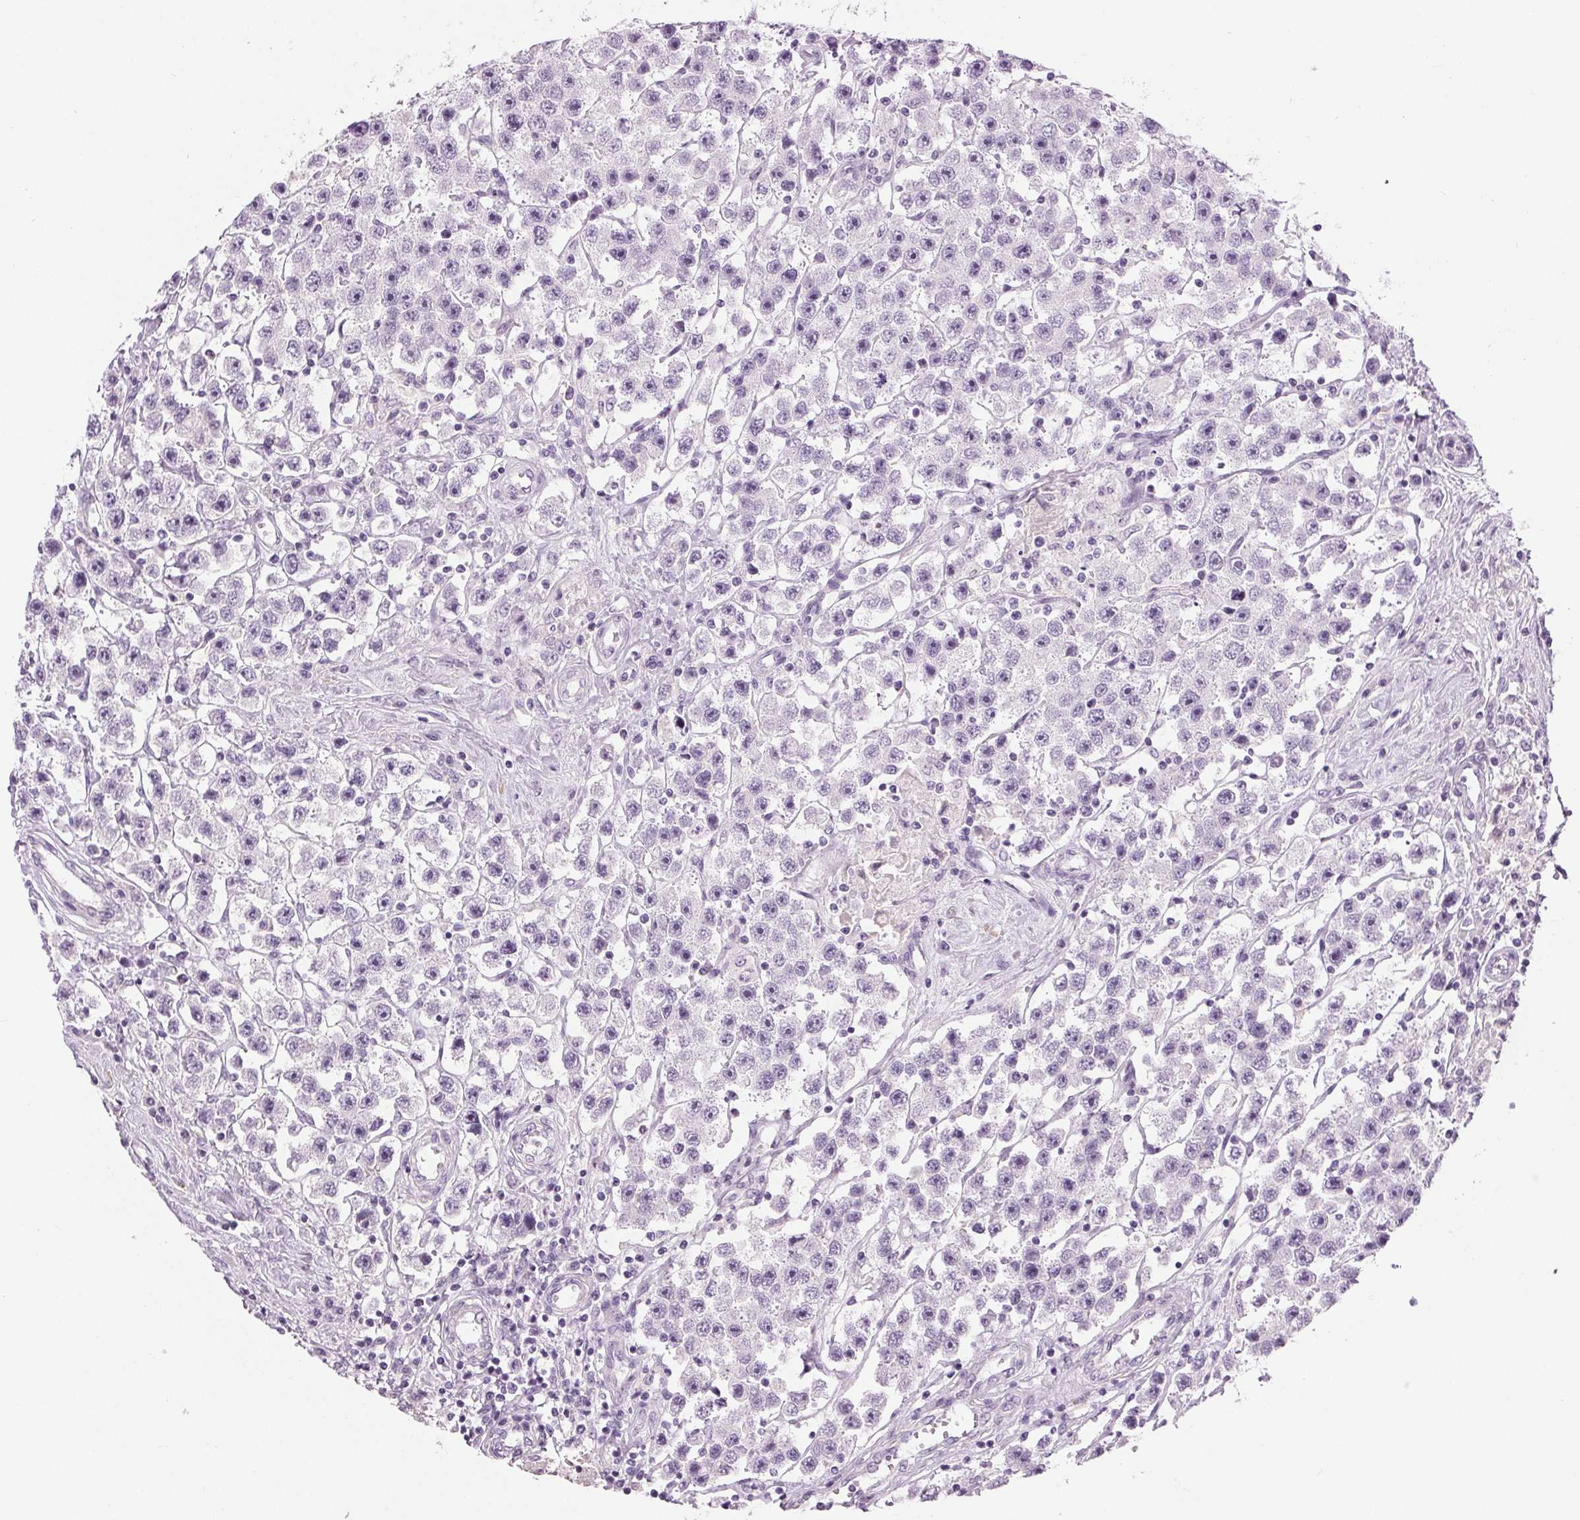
{"staining": {"intensity": "negative", "quantity": "none", "location": "none"}, "tissue": "testis cancer", "cell_type": "Tumor cells", "image_type": "cancer", "snomed": [{"axis": "morphology", "description": "Seminoma, NOS"}, {"axis": "topography", "description": "Testis"}], "caption": "An immunohistochemistry micrograph of testis seminoma is shown. There is no staining in tumor cells of testis seminoma.", "gene": "MISP", "patient": {"sex": "male", "age": 45}}